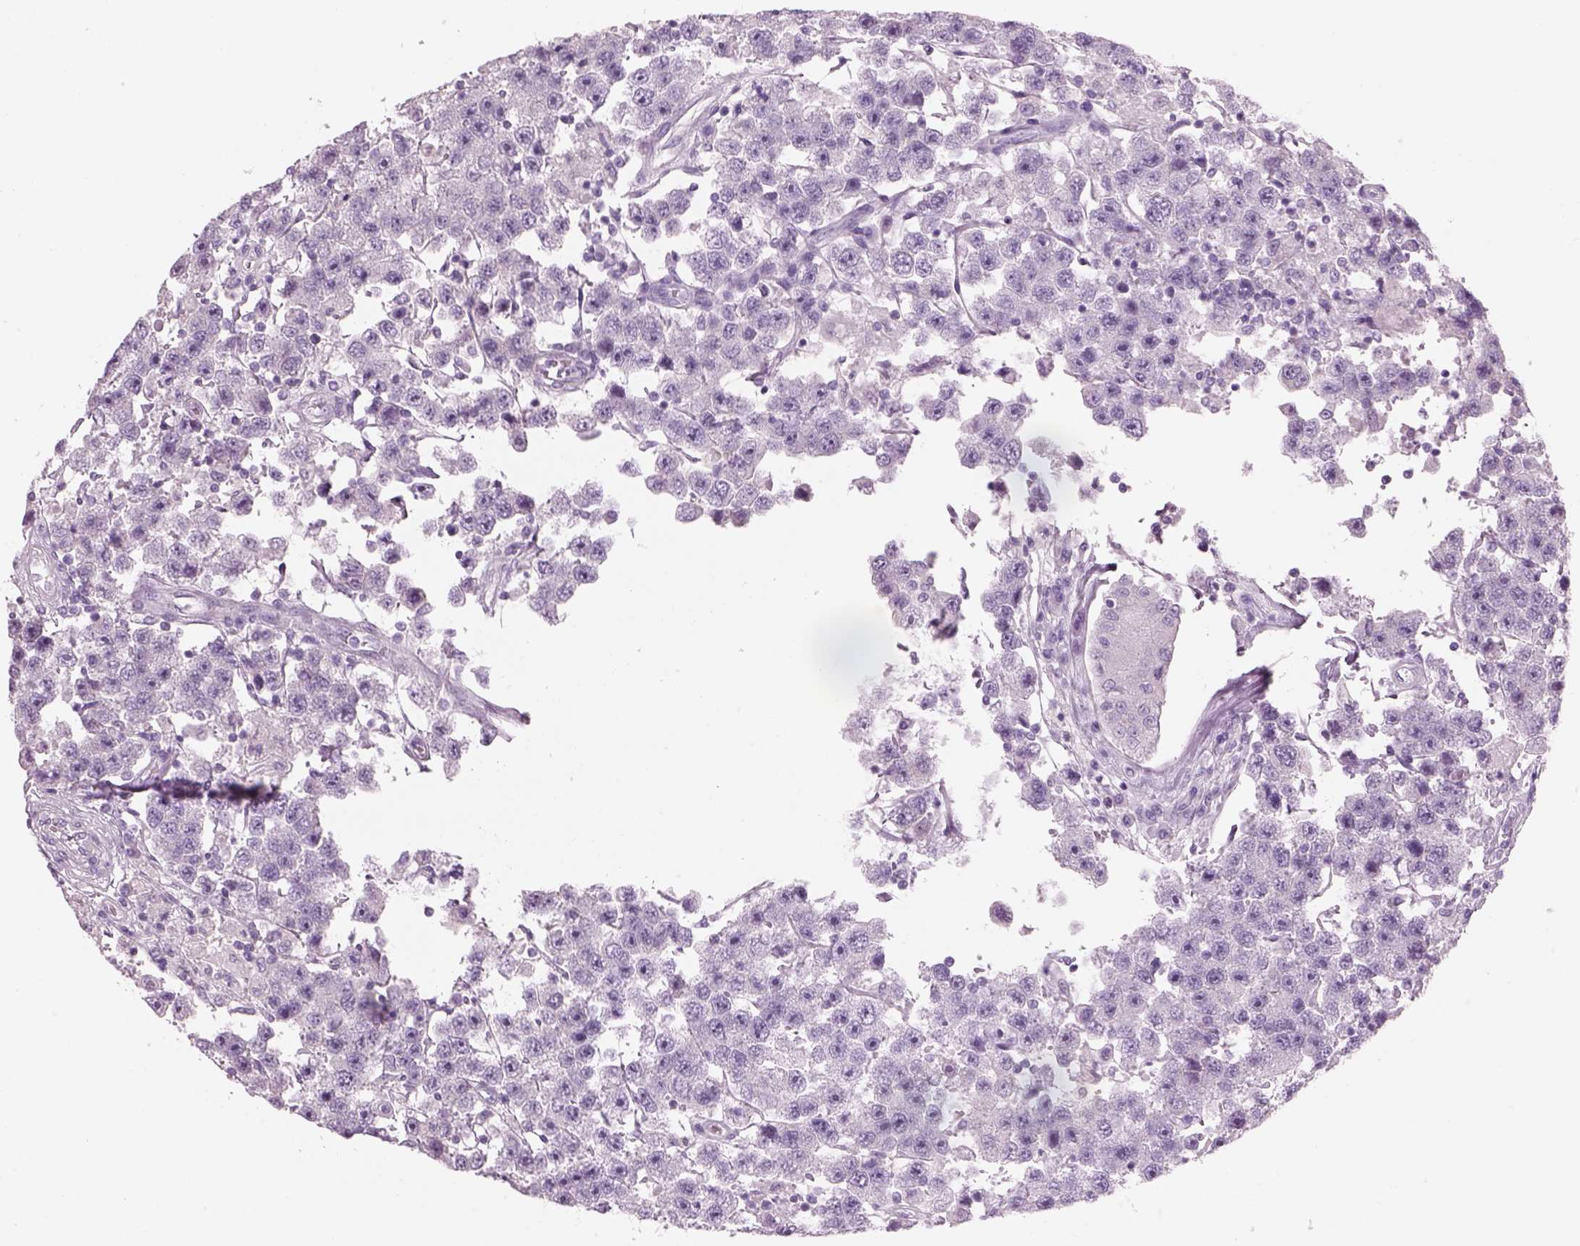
{"staining": {"intensity": "negative", "quantity": "none", "location": "none"}, "tissue": "testis cancer", "cell_type": "Tumor cells", "image_type": "cancer", "snomed": [{"axis": "morphology", "description": "Seminoma, NOS"}, {"axis": "topography", "description": "Testis"}], "caption": "The image displays no significant expression in tumor cells of seminoma (testis). (DAB immunohistochemistry (IHC) visualized using brightfield microscopy, high magnification).", "gene": "GAS2L2", "patient": {"sex": "male", "age": 45}}